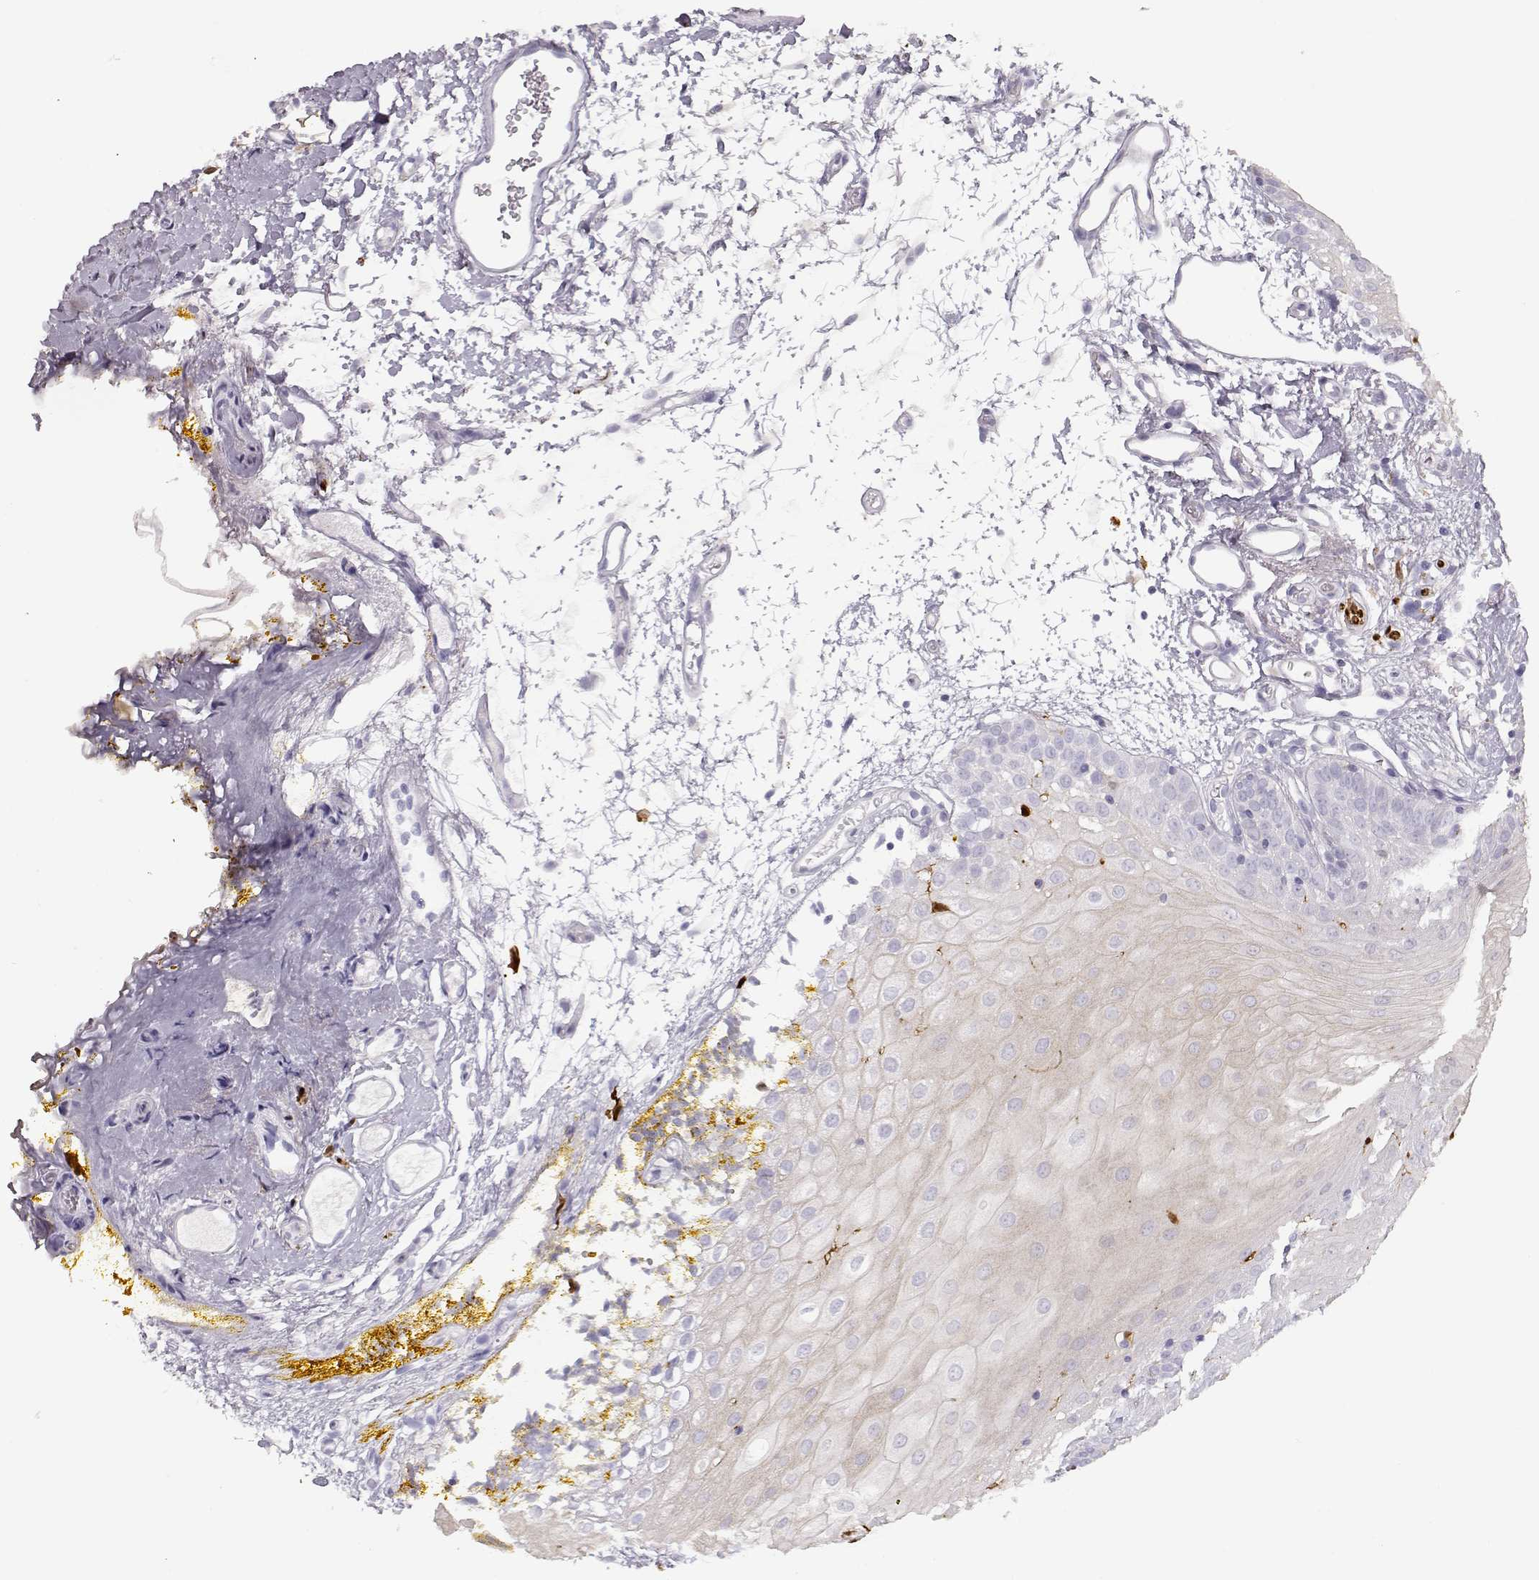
{"staining": {"intensity": "negative", "quantity": "none", "location": "none"}, "tissue": "oral mucosa", "cell_type": "Squamous epithelial cells", "image_type": "normal", "snomed": [{"axis": "morphology", "description": "Normal tissue, NOS"}, {"axis": "morphology", "description": "Squamous cell carcinoma, NOS"}, {"axis": "topography", "description": "Oral tissue"}, {"axis": "topography", "description": "Head-Neck"}], "caption": "This is a histopathology image of immunohistochemistry (IHC) staining of normal oral mucosa, which shows no staining in squamous epithelial cells.", "gene": "S100B", "patient": {"sex": "female", "age": 75}}